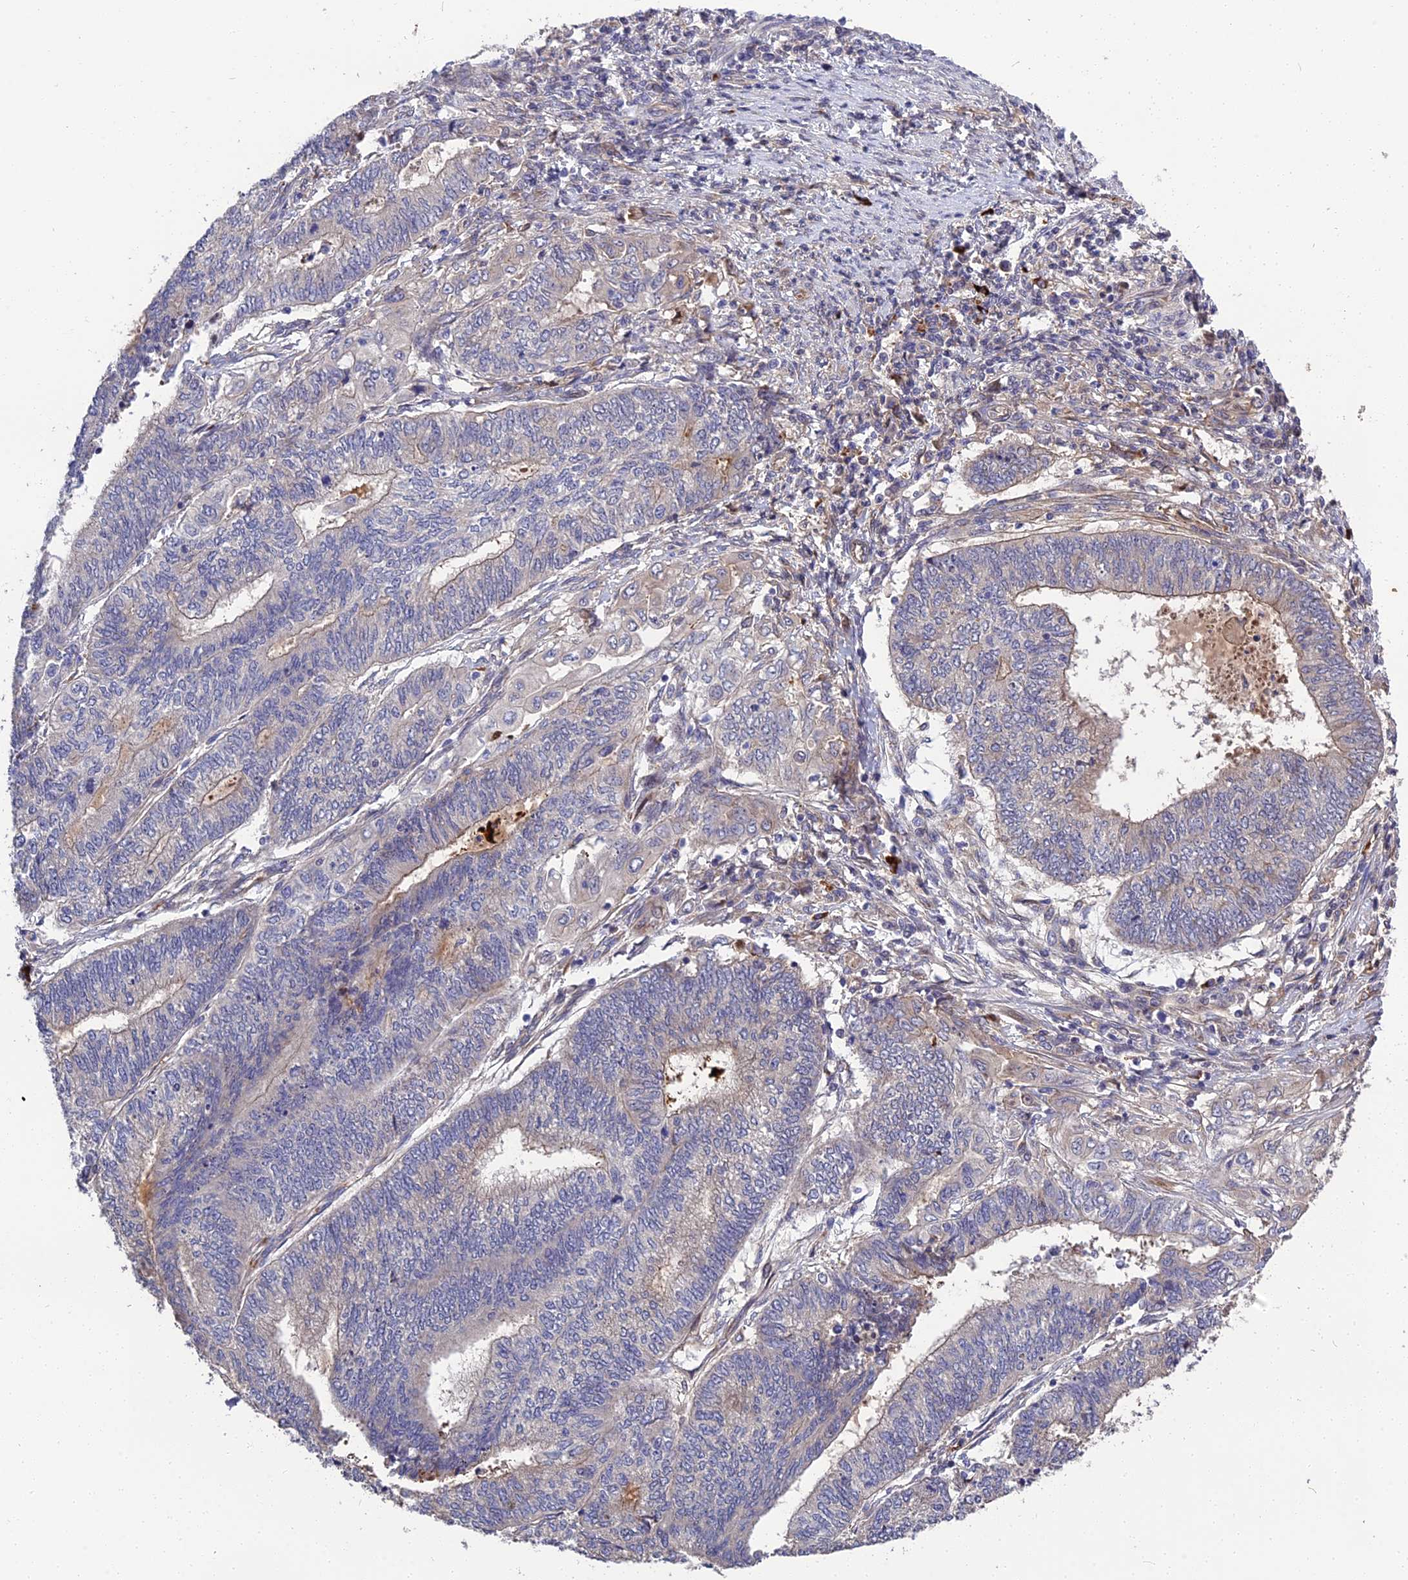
{"staining": {"intensity": "negative", "quantity": "none", "location": "none"}, "tissue": "endometrial cancer", "cell_type": "Tumor cells", "image_type": "cancer", "snomed": [{"axis": "morphology", "description": "Adenocarcinoma, NOS"}, {"axis": "topography", "description": "Uterus"}, {"axis": "topography", "description": "Endometrium"}], "caption": "This is a histopathology image of immunohistochemistry staining of adenocarcinoma (endometrial), which shows no staining in tumor cells. (DAB immunohistochemistry (IHC) with hematoxylin counter stain).", "gene": "MFSD2A", "patient": {"sex": "female", "age": 70}}